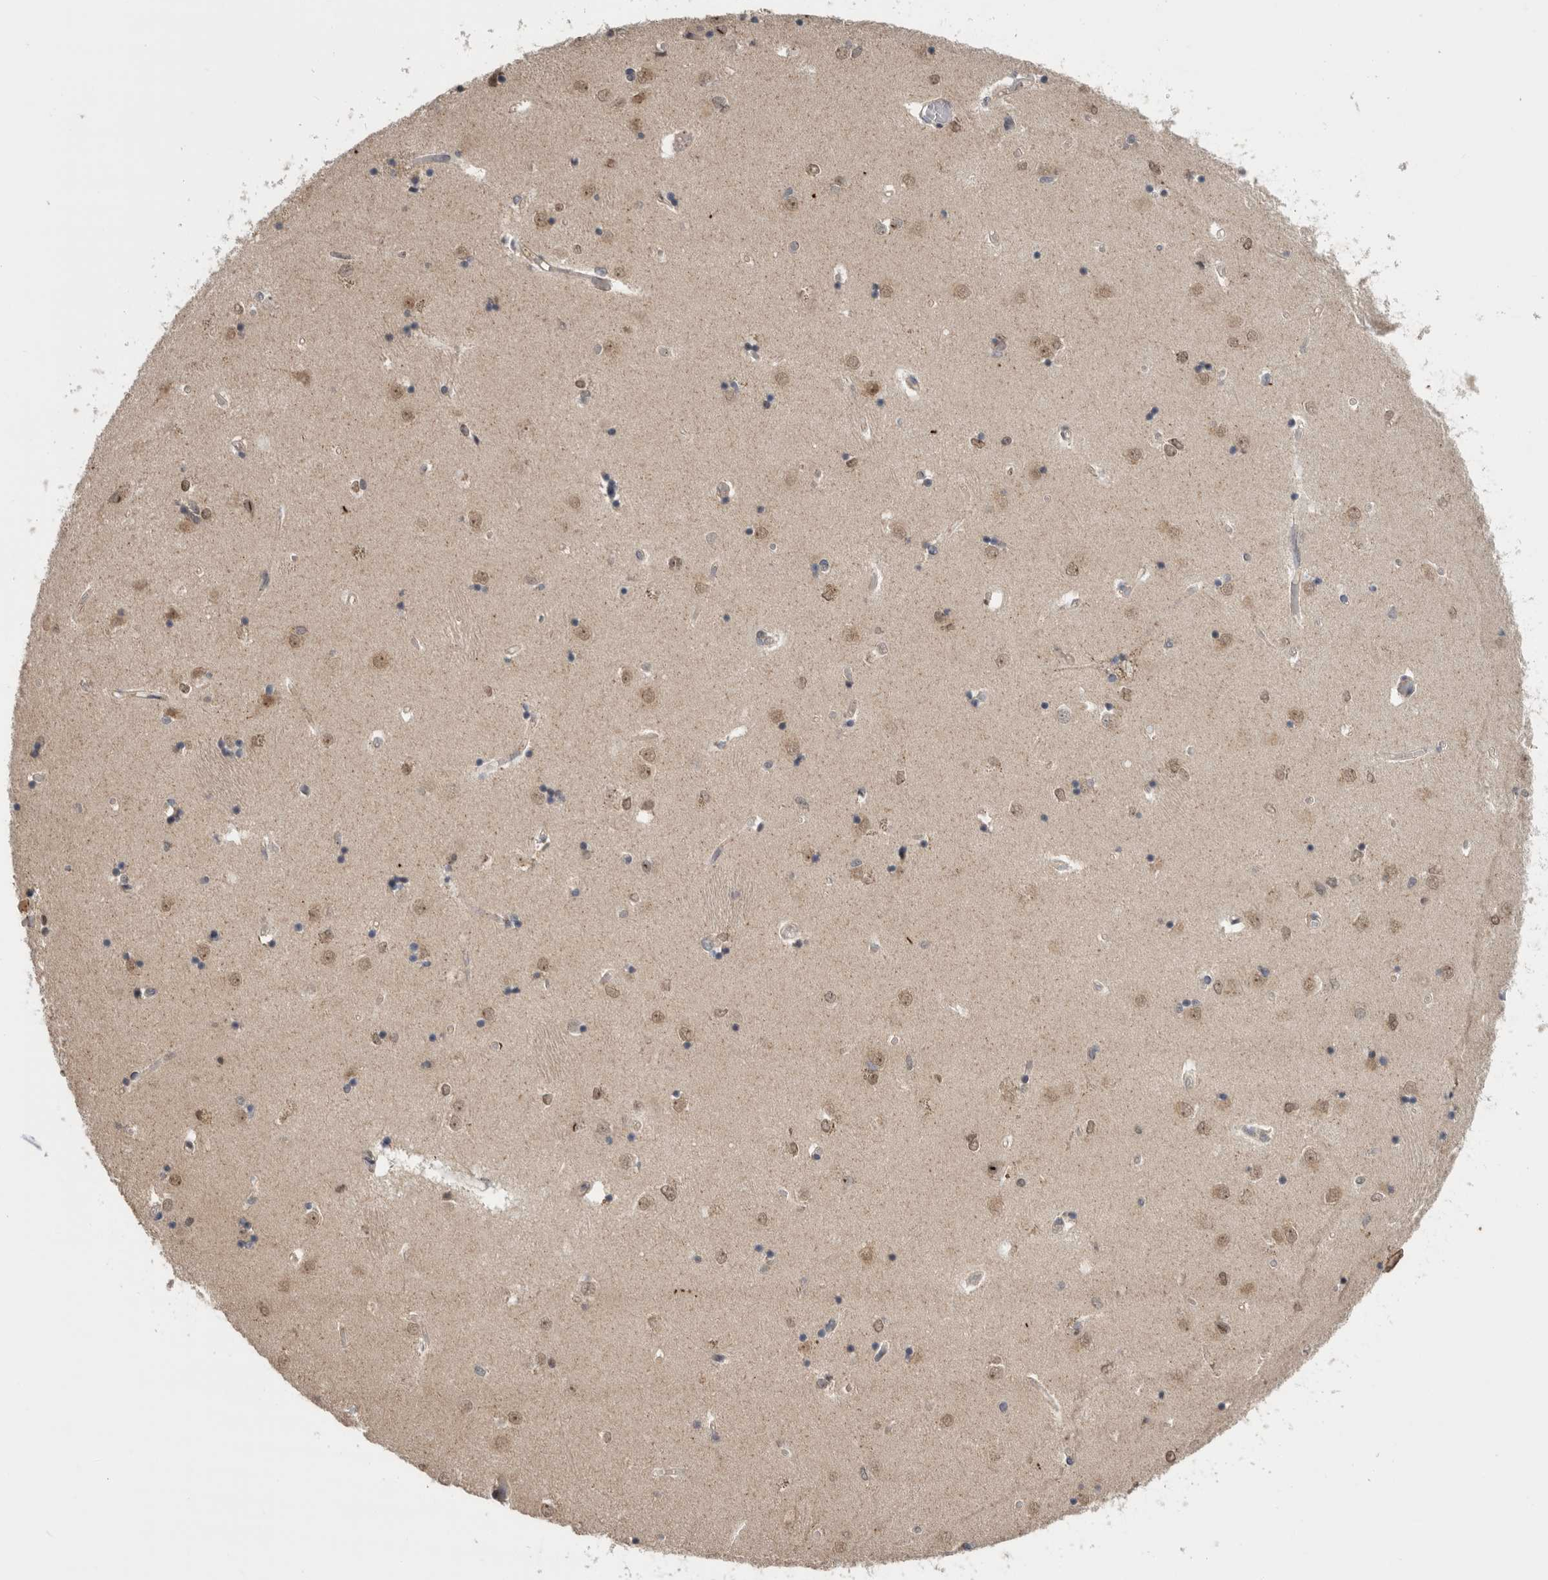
{"staining": {"intensity": "moderate", "quantity": "<25%", "location": "nuclear"}, "tissue": "caudate", "cell_type": "Glial cells", "image_type": "normal", "snomed": [{"axis": "morphology", "description": "Normal tissue, NOS"}, {"axis": "topography", "description": "Lateral ventricle wall"}], "caption": "Immunohistochemical staining of benign human caudate shows low levels of moderate nuclear staining in approximately <25% of glial cells.", "gene": "KLK5", "patient": {"sex": "male", "age": 45}}